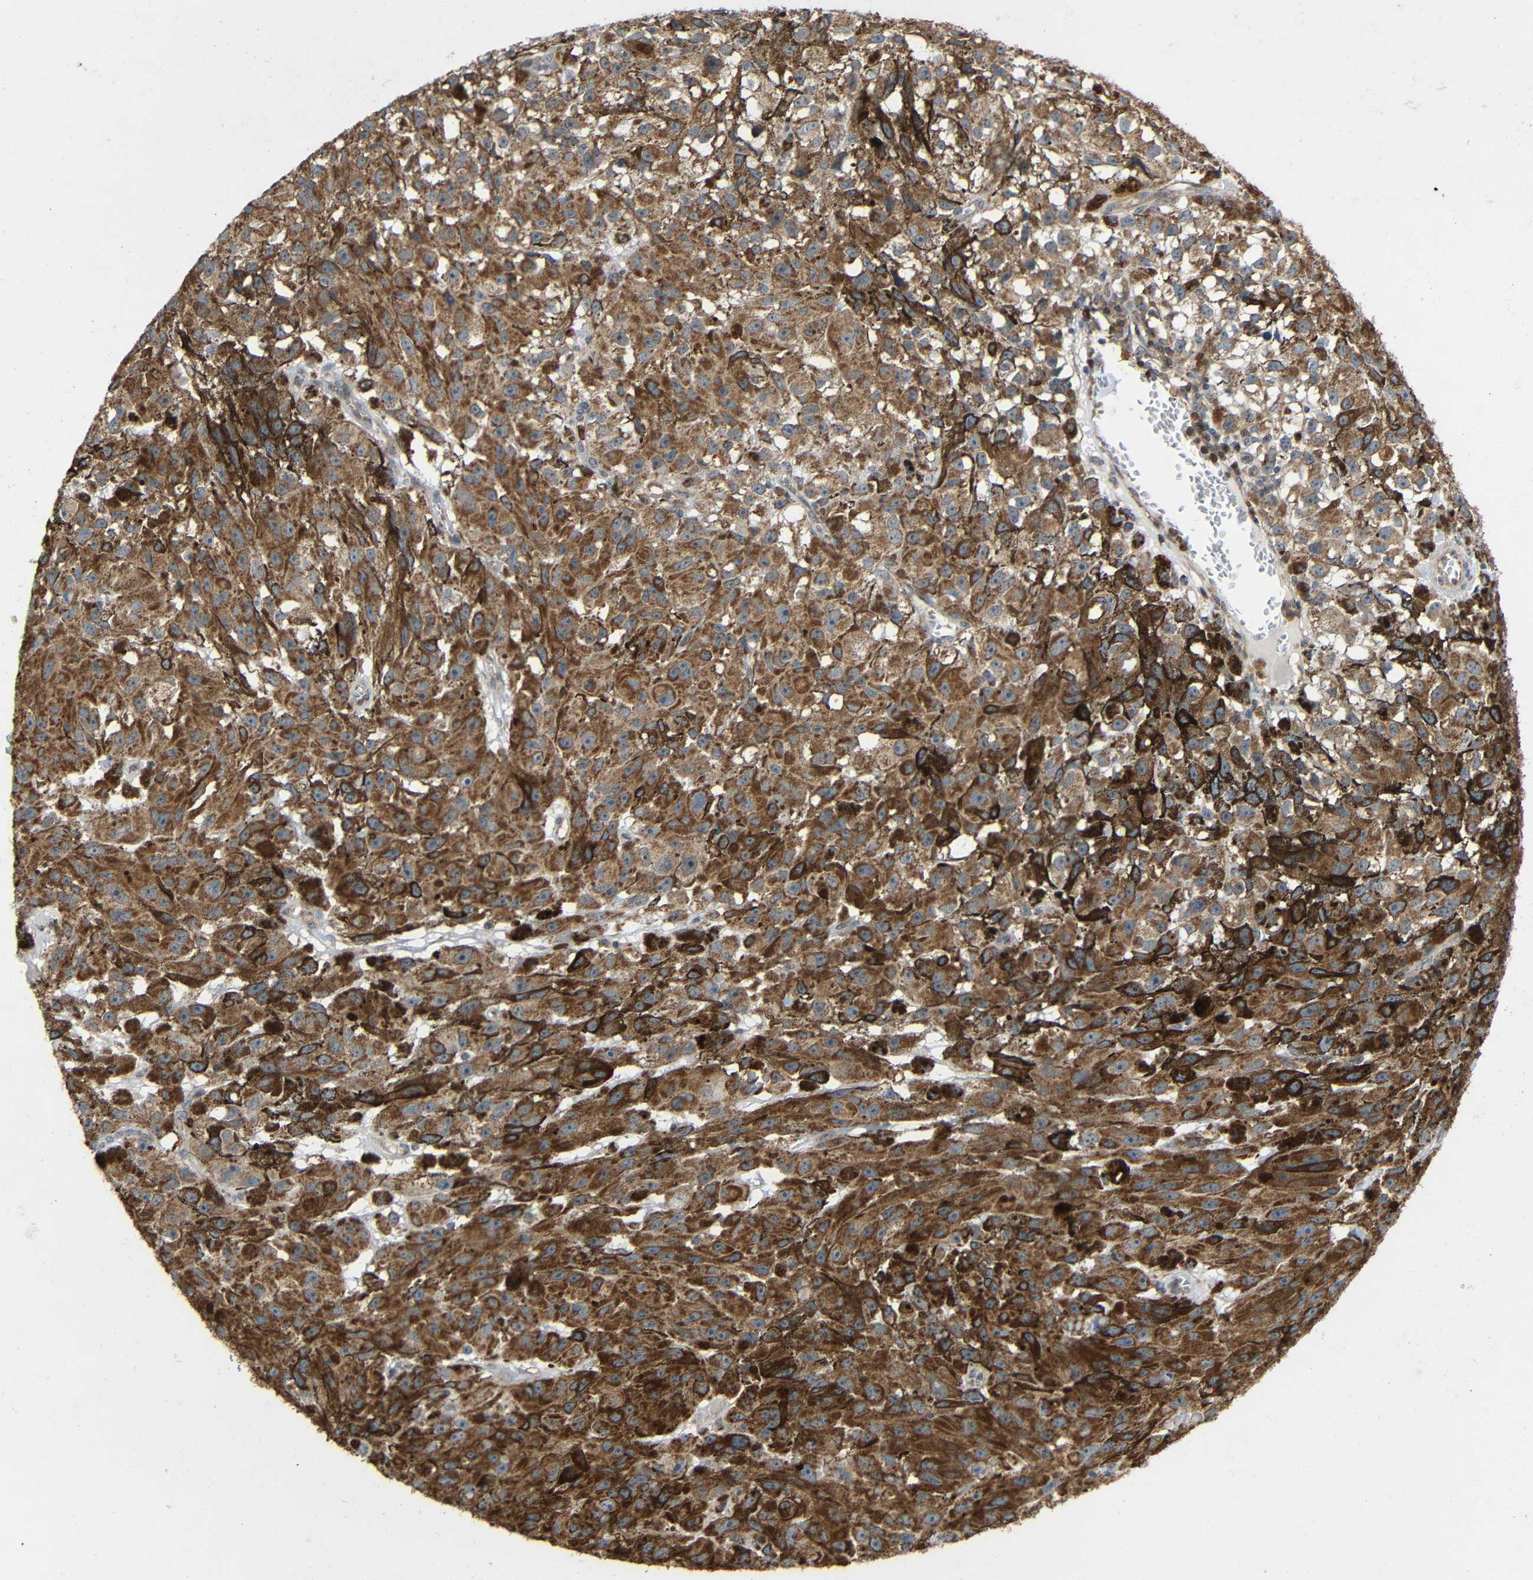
{"staining": {"intensity": "moderate", "quantity": ">75%", "location": "cytoplasmic/membranous"}, "tissue": "melanoma", "cell_type": "Tumor cells", "image_type": "cancer", "snomed": [{"axis": "morphology", "description": "Malignant melanoma, NOS"}, {"axis": "topography", "description": "Skin"}], "caption": "Immunohistochemistry (IHC) of melanoma shows medium levels of moderate cytoplasmic/membranous expression in about >75% of tumor cells.", "gene": "C1GALT1", "patient": {"sex": "female", "age": 104}}